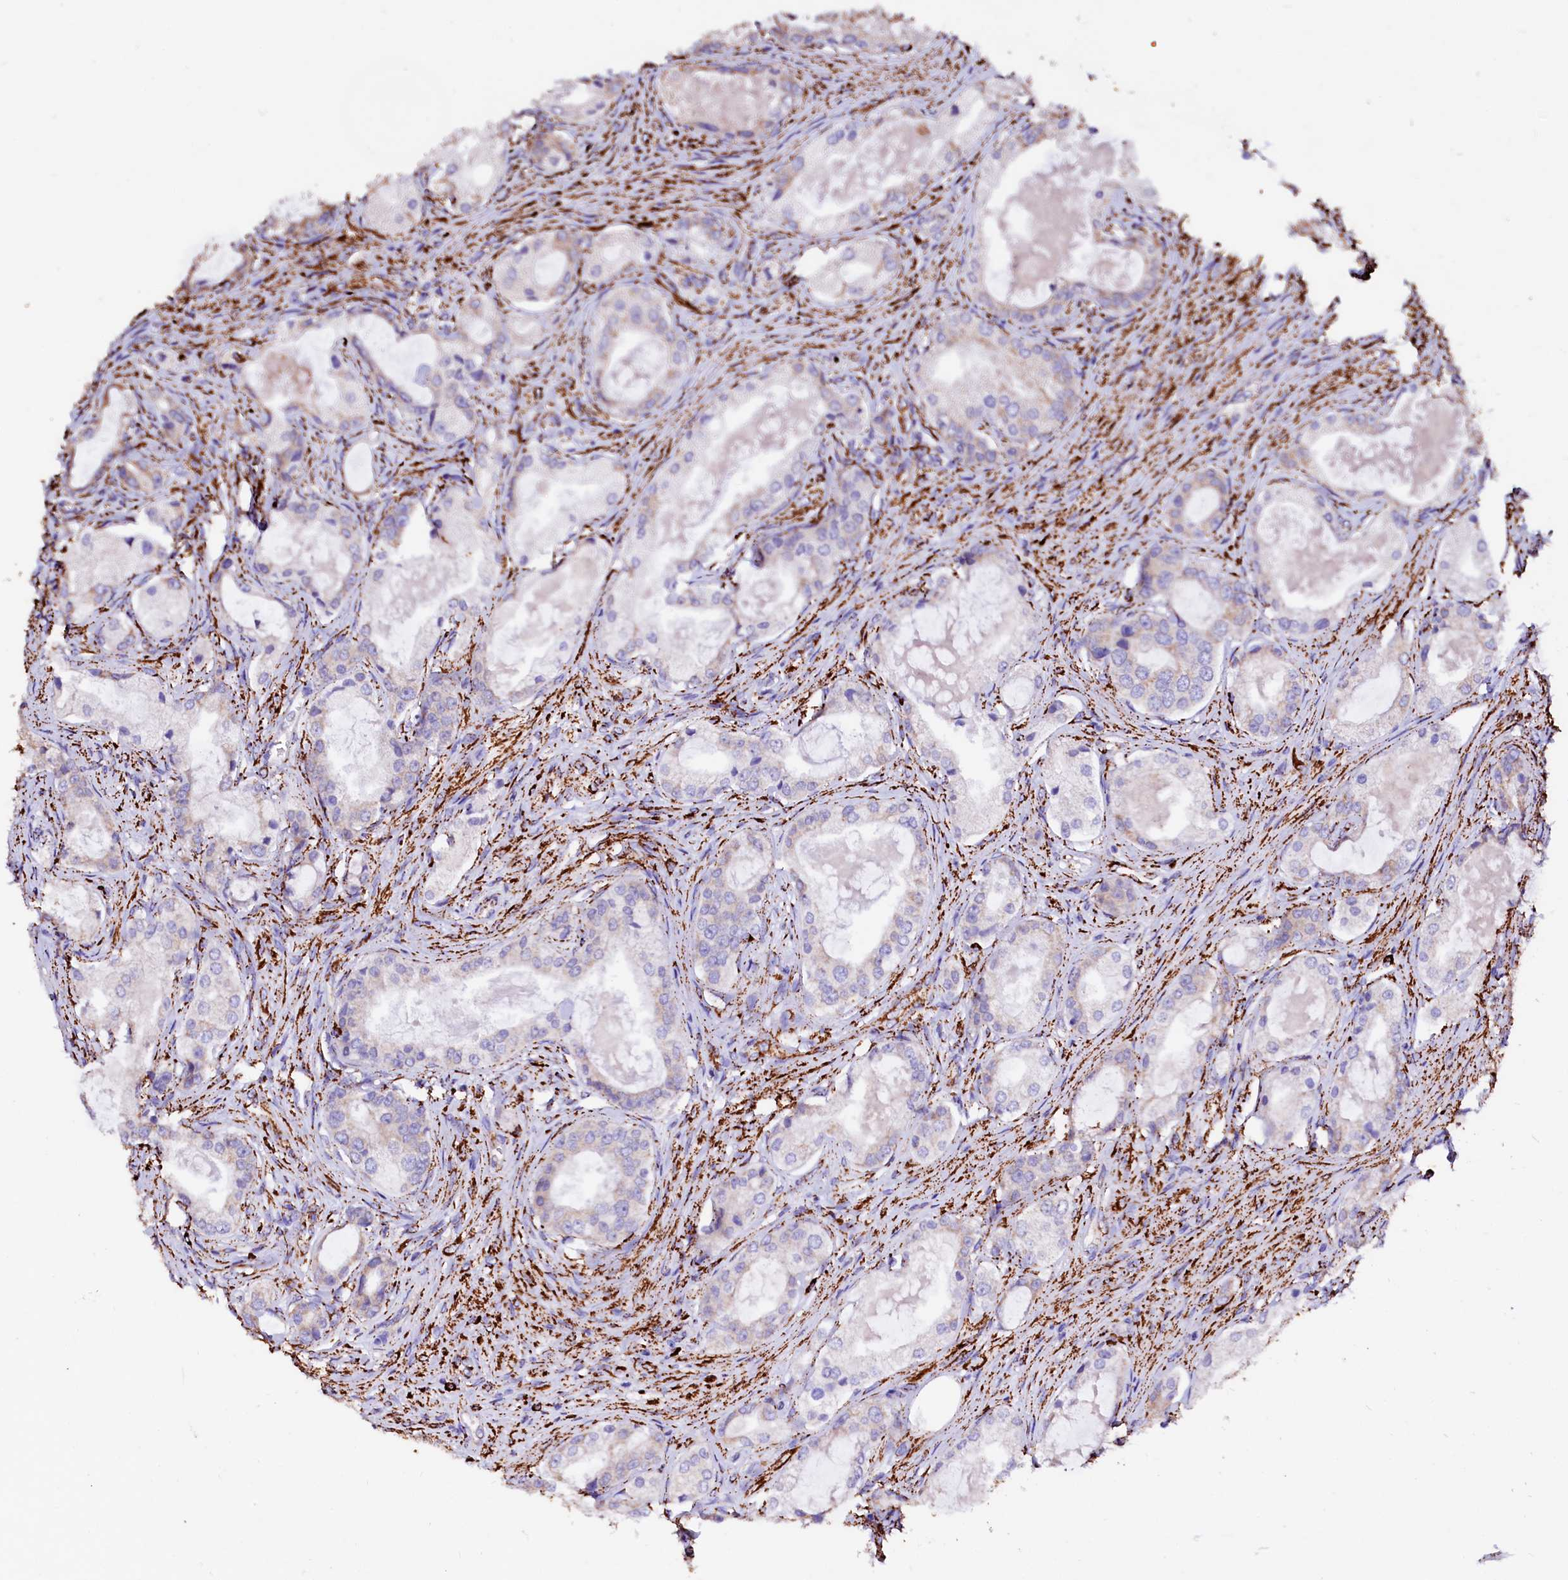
{"staining": {"intensity": "negative", "quantity": "none", "location": "none"}, "tissue": "prostate cancer", "cell_type": "Tumor cells", "image_type": "cancer", "snomed": [{"axis": "morphology", "description": "Adenocarcinoma, Low grade"}, {"axis": "topography", "description": "Prostate"}], "caption": "The histopathology image reveals no significant staining in tumor cells of prostate cancer (low-grade adenocarcinoma).", "gene": "MAOB", "patient": {"sex": "male", "age": 68}}